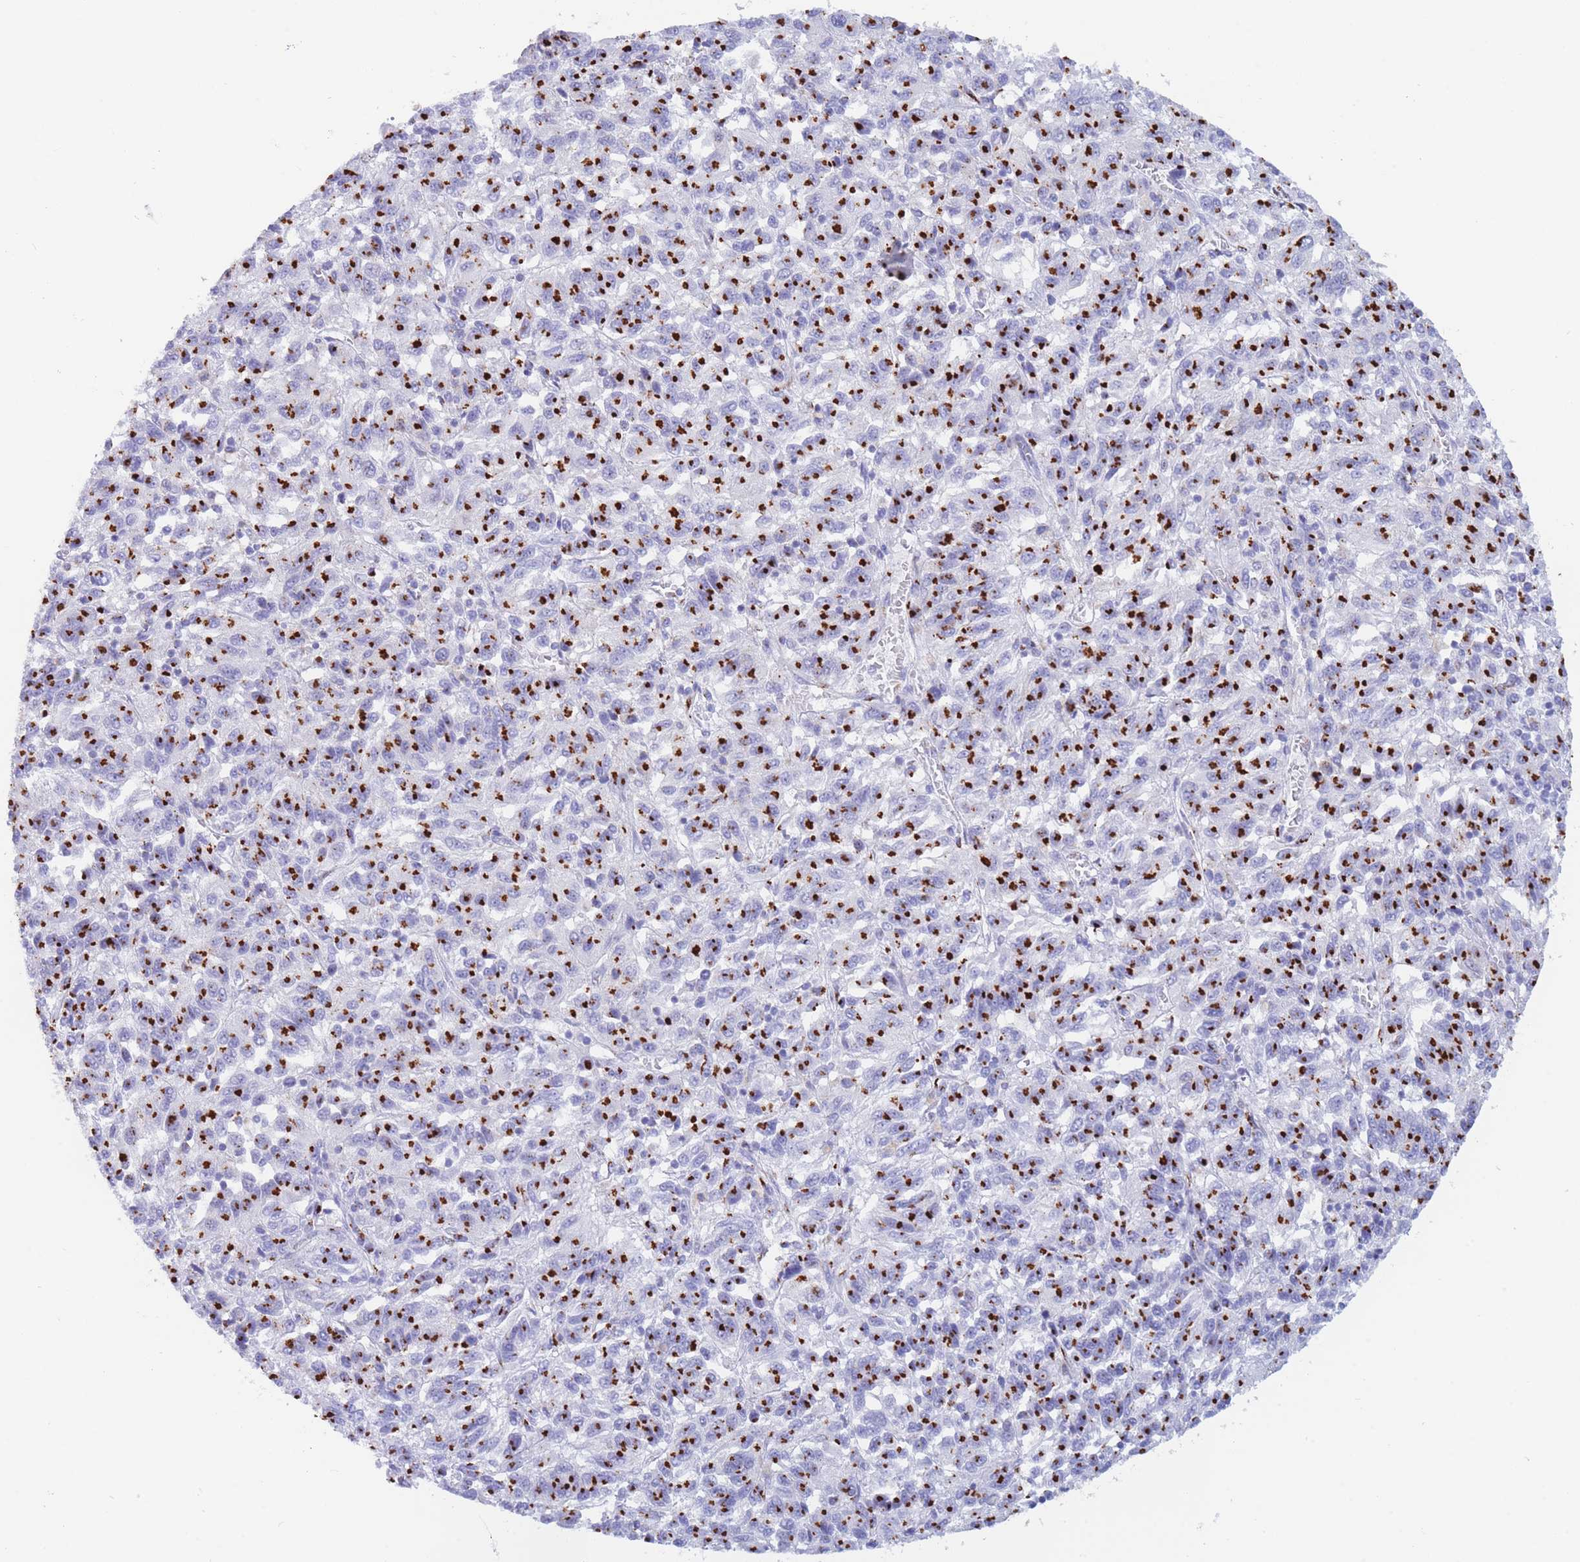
{"staining": {"intensity": "strong", "quantity": ">75%", "location": "cytoplasmic/membranous"}, "tissue": "melanoma", "cell_type": "Tumor cells", "image_type": "cancer", "snomed": [{"axis": "morphology", "description": "Malignant melanoma, Metastatic site"}, {"axis": "topography", "description": "Lung"}], "caption": "IHC image of melanoma stained for a protein (brown), which demonstrates high levels of strong cytoplasmic/membranous staining in about >75% of tumor cells.", "gene": "FAM3C", "patient": {"sex": "male", "age": 64}}